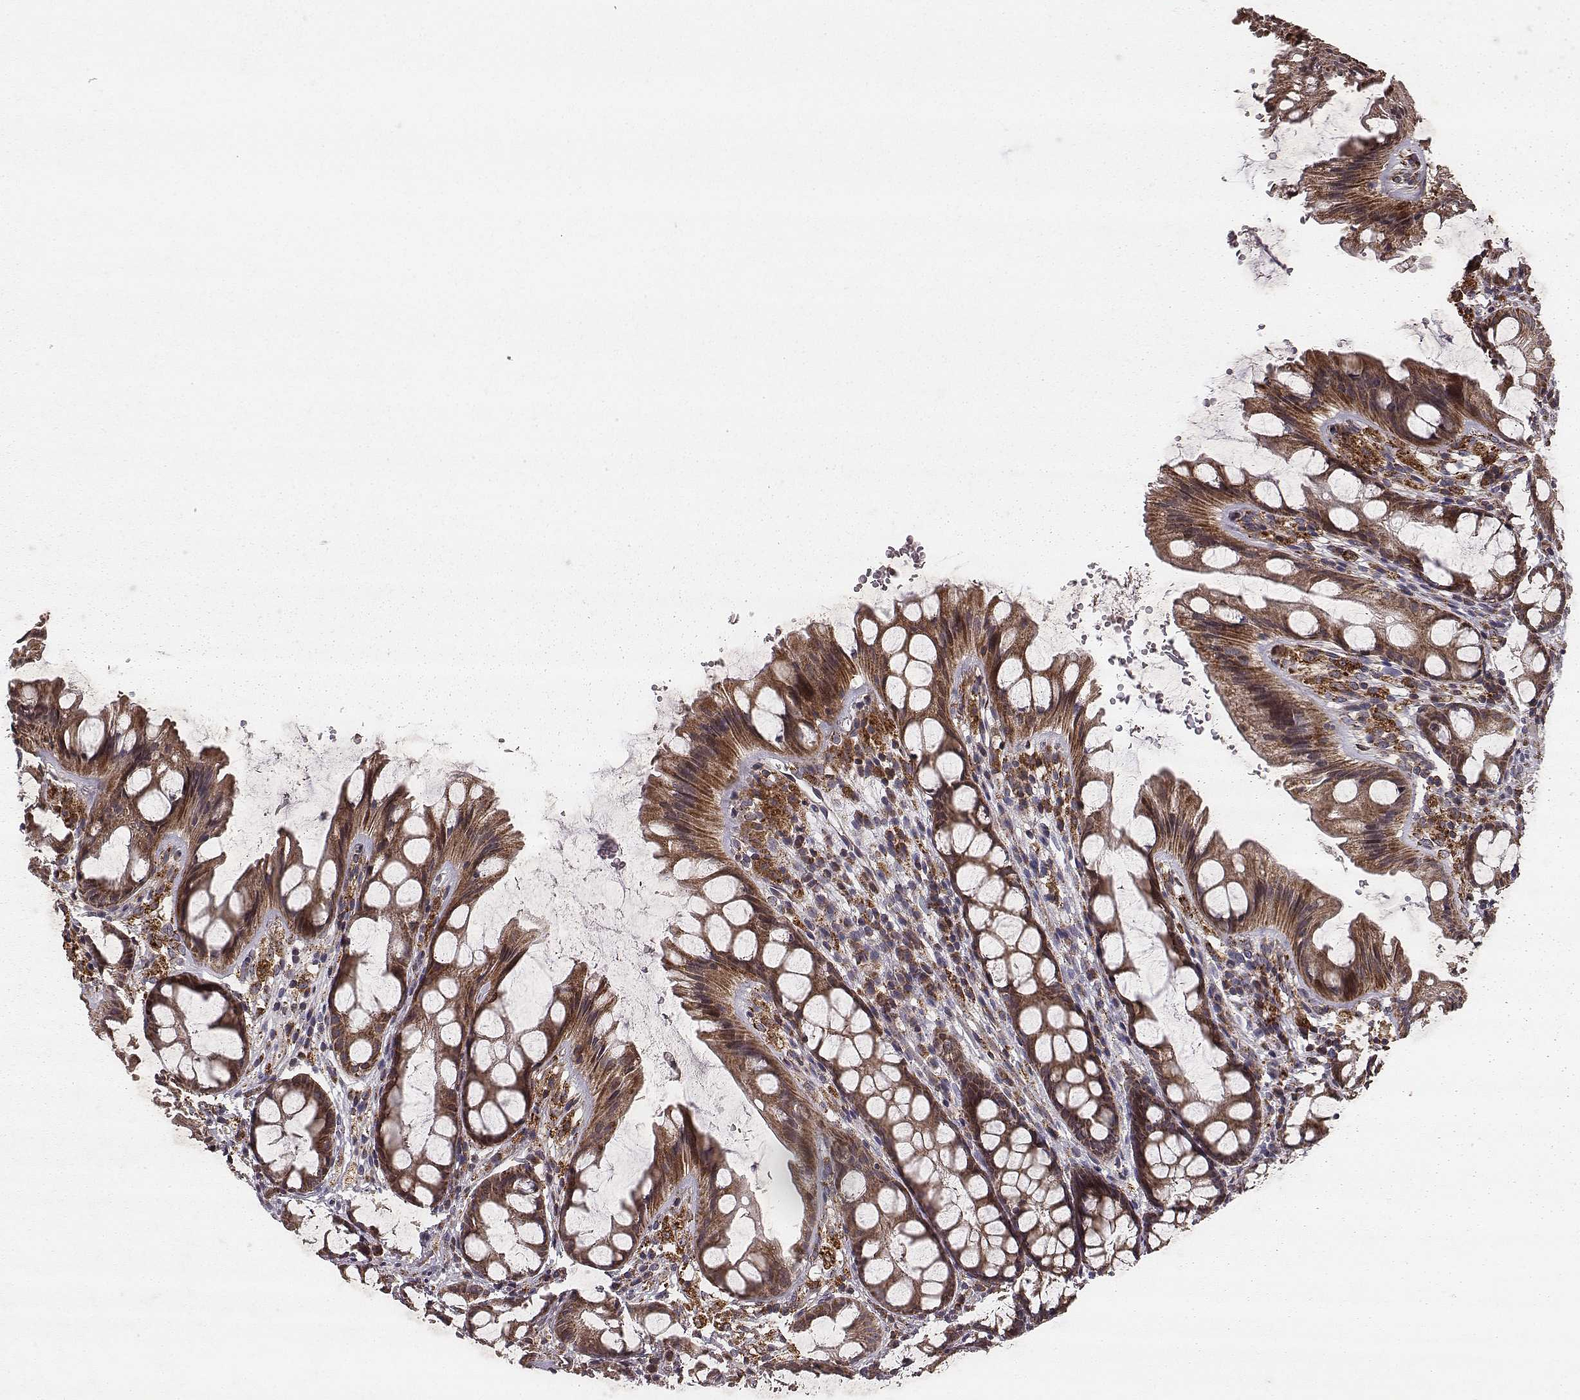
{"staining": {"intensity": "strong", "quantity": ">75%", "location": "cytoplasmic/membranous"}, "tissue": "colon", "cell_type": "Glandular cells", "image_type": "normal", "snomed": [{"axis": "morphology", "description": "Normal tissue, NOS"}, {"axis": "topography", "description": "Colon"}], "caption": "Strong cytoplasmic/membranous protein positivity is identified in approximately >75% of glandular cells in colon. (IHC, brightfield microscopy, high magnification).", "gene": "ZDHHC21", "patient": {"sex": "male", "age": 47}}